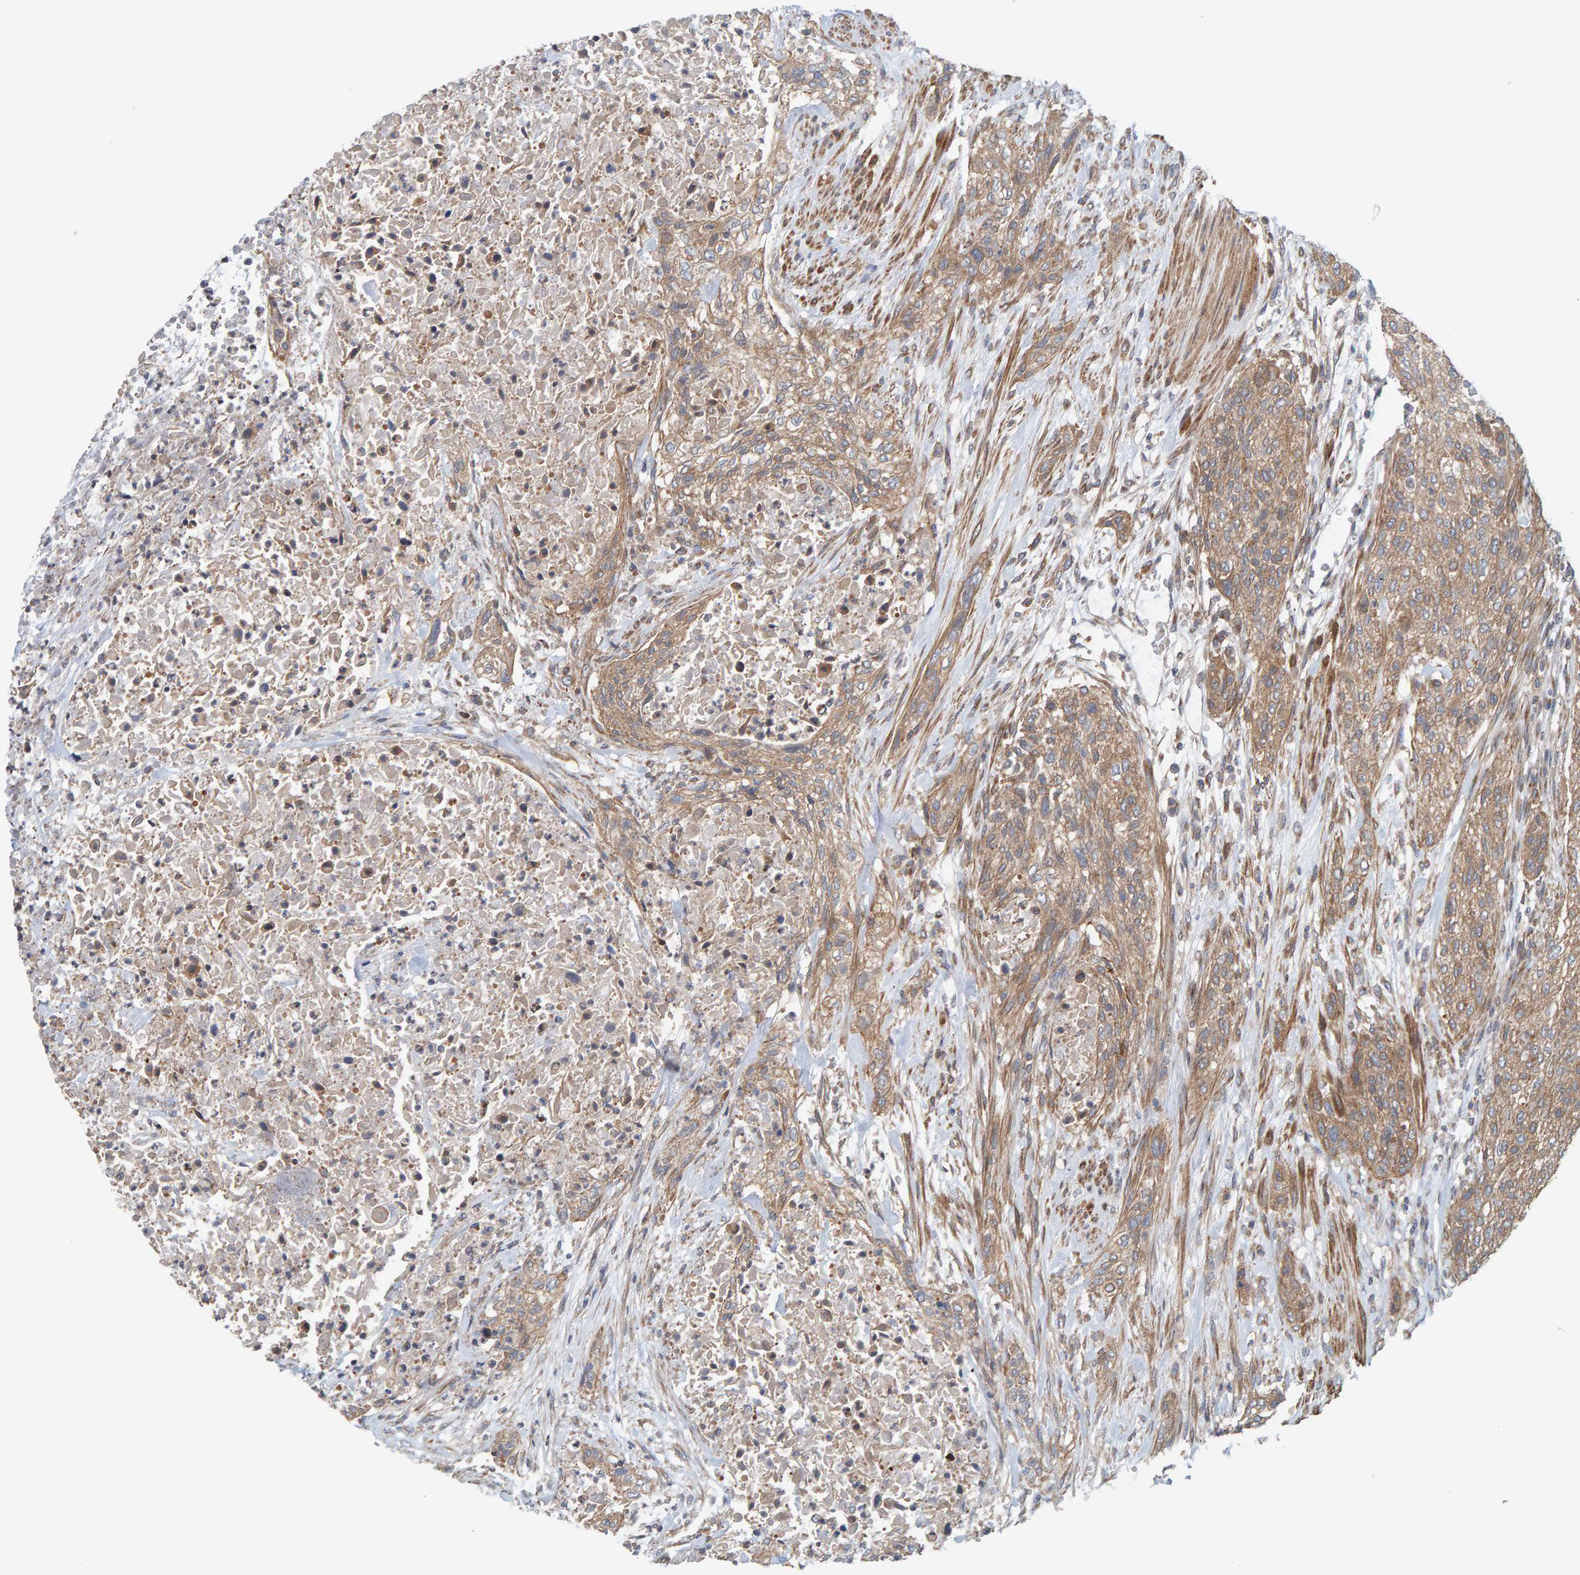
{"staining": {"intensity": "moderate", "quantity": ">75%", "location": "cytoplasmic/membranous"}, "tissue": "urothelial cancer", "cell_type": "Tumor cells", "image_type": "cancer", "snomed": [{"axis": "morphology", "description": "Urothelial carcinoma, Low grade"}, {"axis": "morphology", "description": "Urothelial carcinoma, High grade"}, {"axis": "topography", "description": "Urinary bladder"}], "caption": "There is medium levels of moderate cytoplasmic/membranous expression in tumor cells of urothelial cancer, as demonstrated by immunohistochemical staining (brown color).", "gene": "UBAP1", "patient": {"sex": "male", "age": 35}}